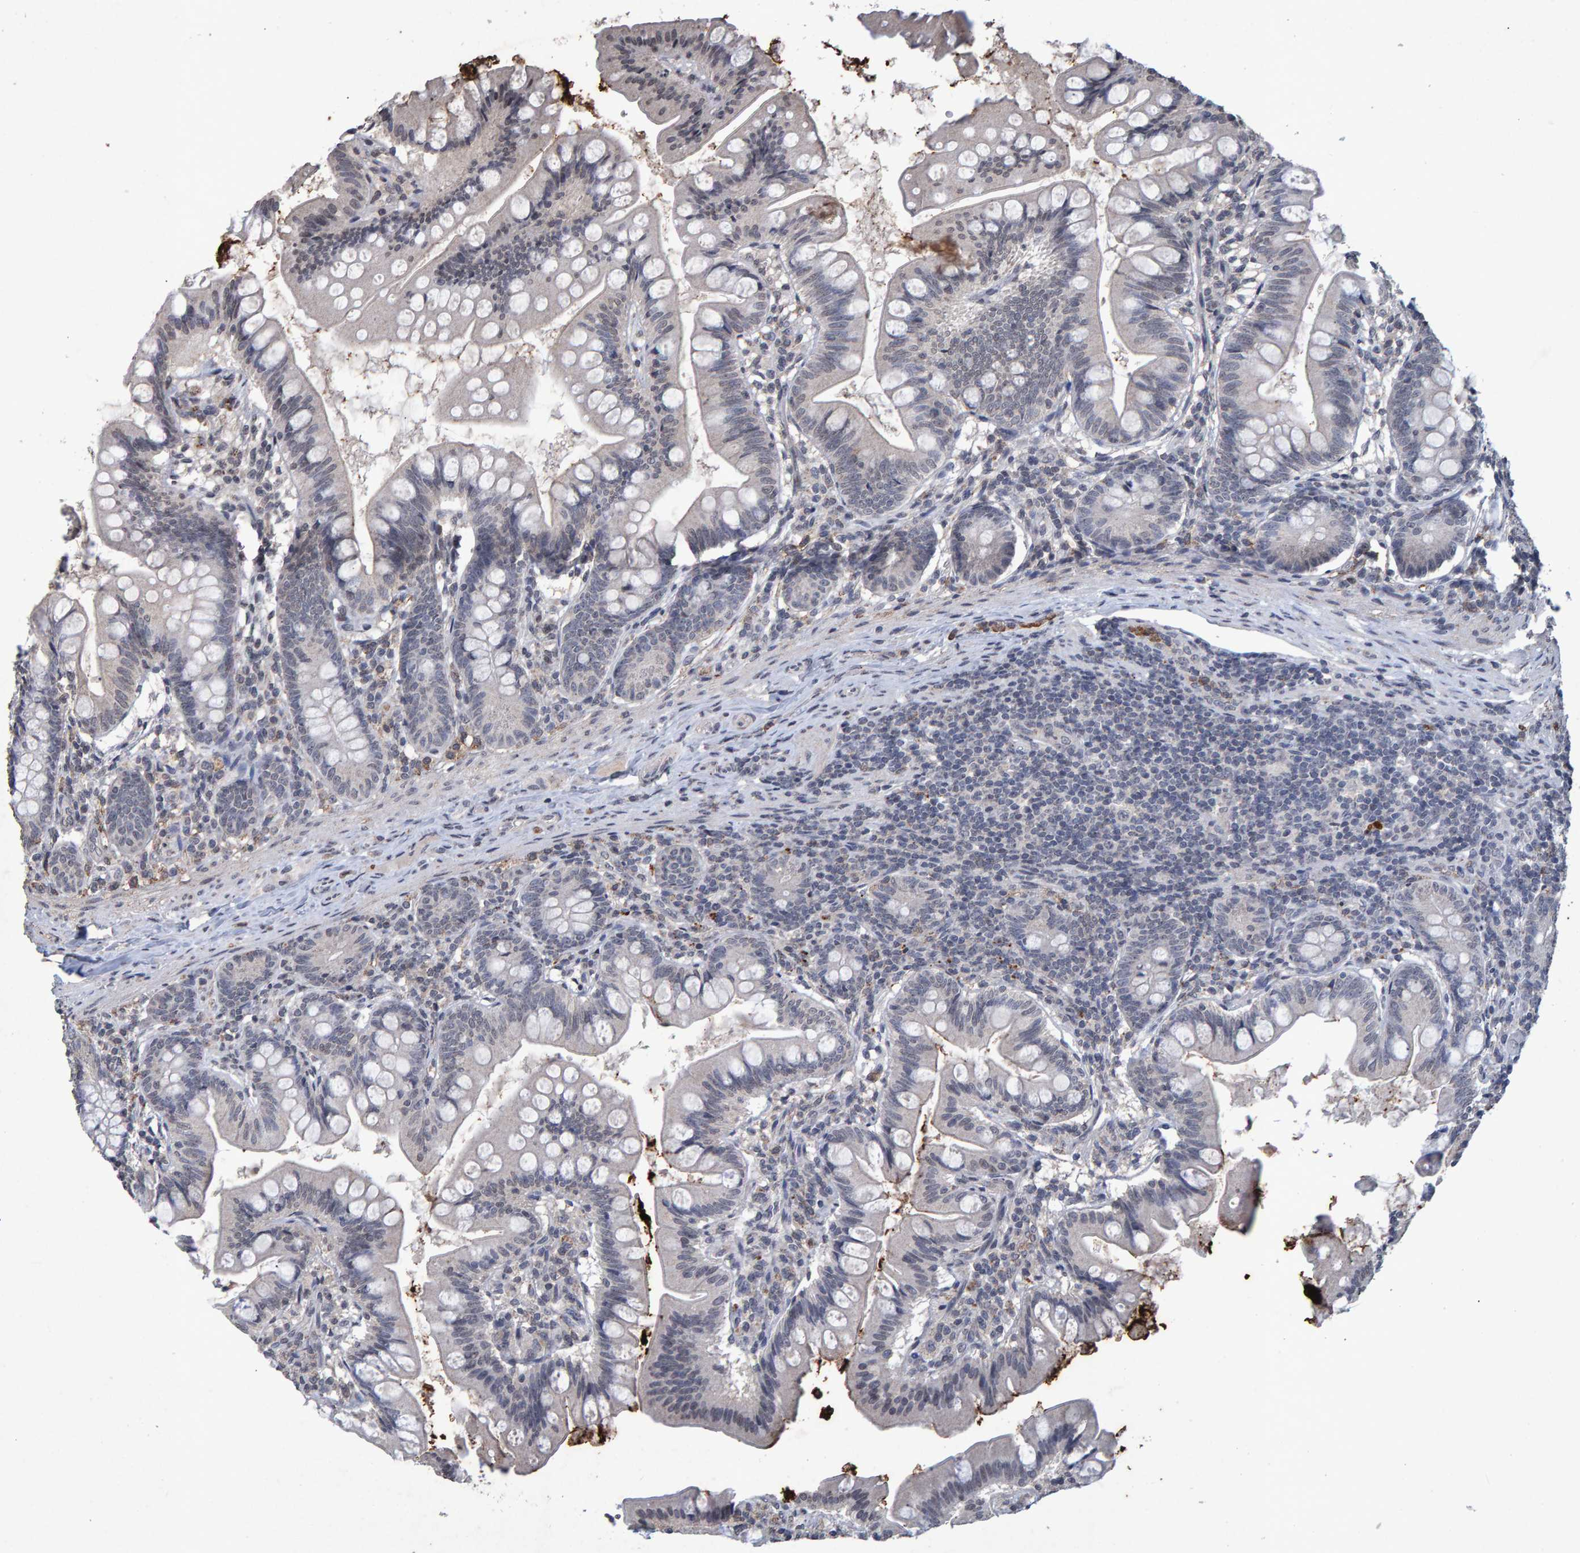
{"staining": {"intensity": "strong", "quantity": "25%-75%", "location": "cytoplasmic/membranous"}, "tissue": "small intestine", "cell_type": "Glandular cells", "image_type": "normal", "snomed": [{"axis": "morphology", "description": "Normal tissue, NOS"}, {"axis": "topography", "description": "Small intestine"}], "caption": "A high-resolution image shows immunohistochemistry staining of normal small intestine, which reveals strong cytoplasmic/membranous staining in about 25%-75% of glandular cells. Immunohistochemistry (ihc) stains the protein in brown and the nuclei are stained blue.", "gene": "GALC", "patient": {"sex": "male", "age": 7}}